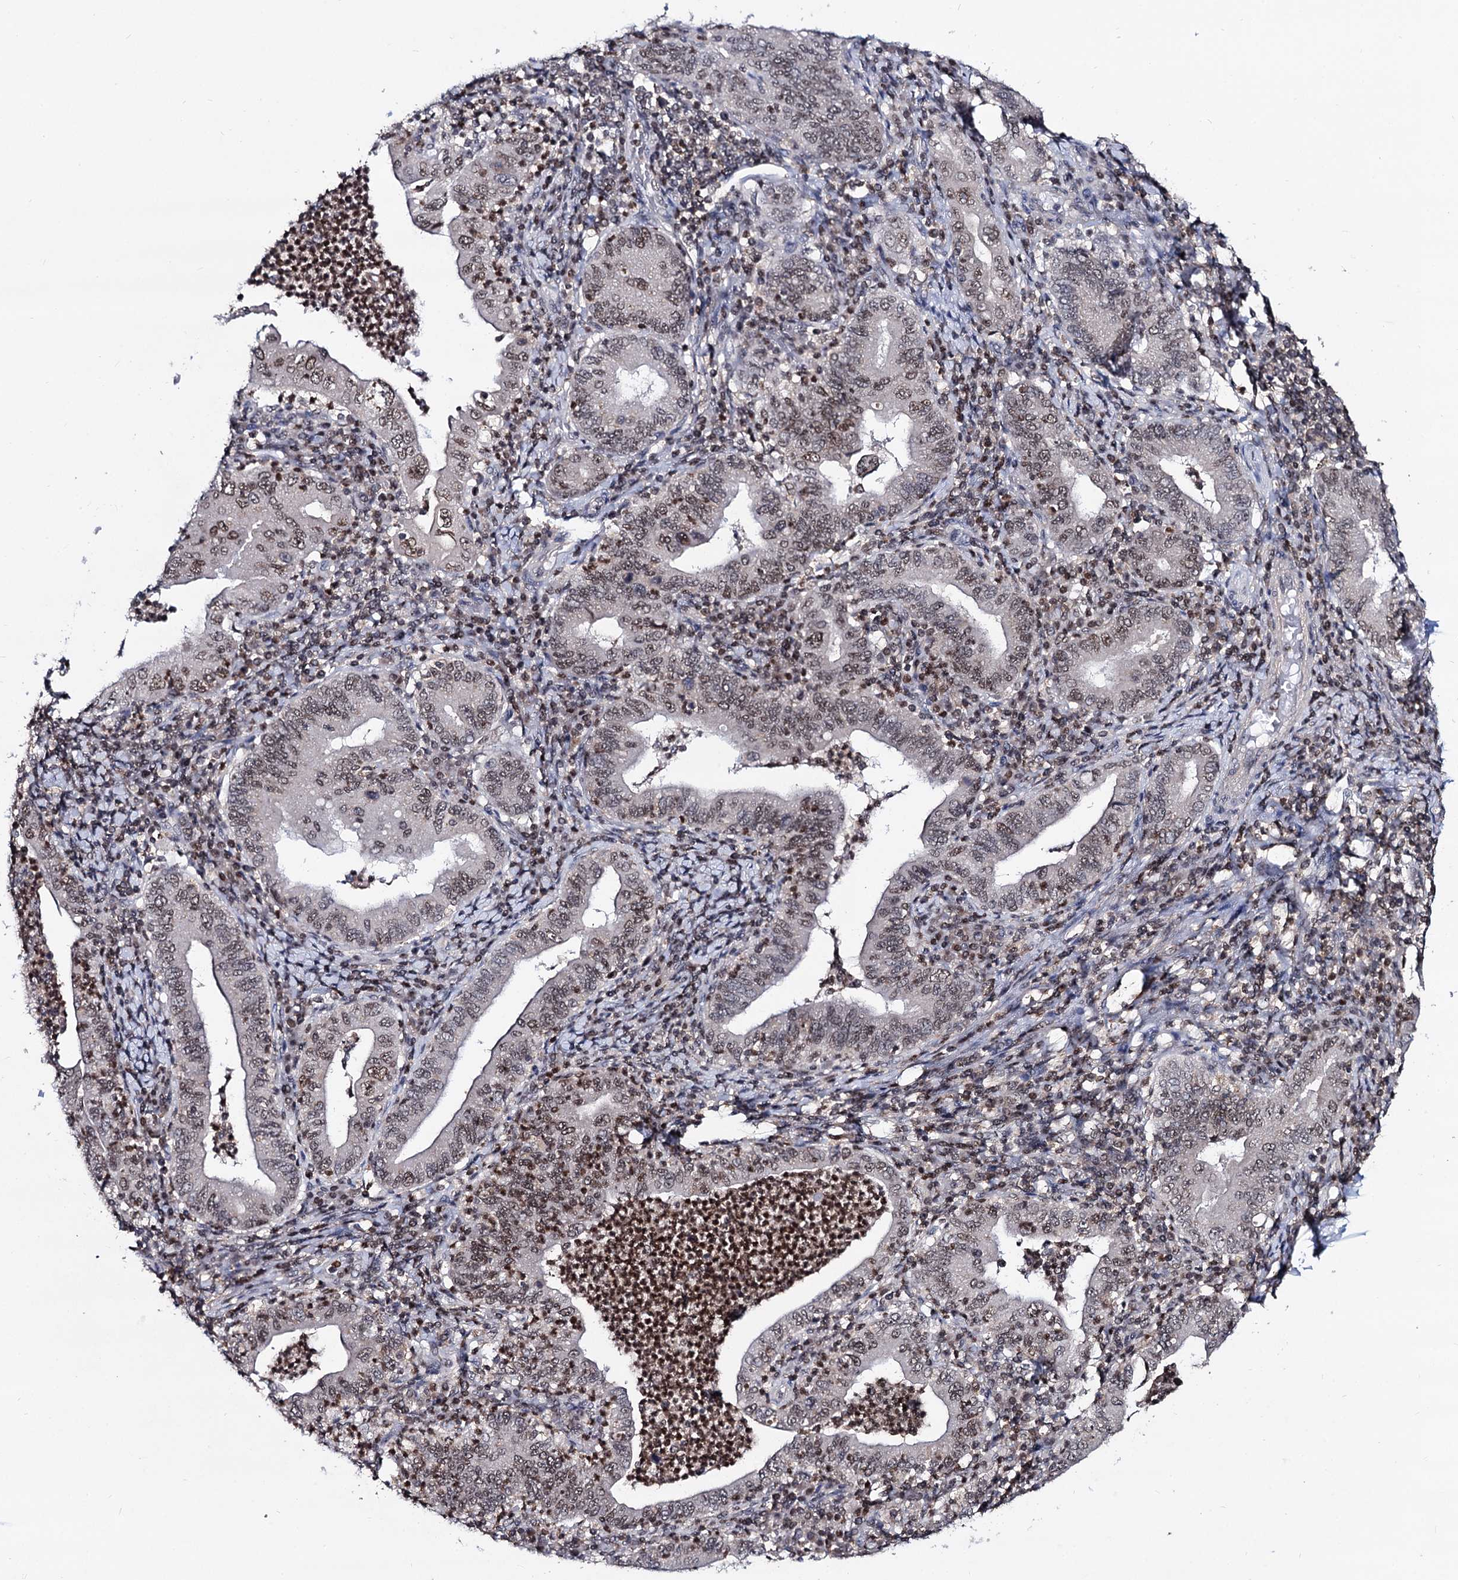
{"staining": {"intensity": "moderate", "quantity": ">75%", "location": "nuclear"}, "tissue": "stomach cancer", "cell_type": "Tumor cells", "image_type": "cancer", "snomed": [{"axis": "morphology", "description": "Normal tissue, NOS"}, {"axis": "morphology", "description": "Adenocarcinoma, NOS"}, {"axis": "topography", "description": "Esophagus"}, {"axis": "topography", "description": "Stomach, upper"}, {"axis": "topography", "description": "Peripheral nerve tissue"}], "caption": "IHC staining of stomach cancer, which exhibits medium levels of moderate nuclear staining in approximately >75% of tumor cells indicating moderate nuclear protein expression. The staining was performed using DAB (brown) for protein detection and nuclei were counterstained in hematoxylin (blue).", "gene": "SMCHD1", "patient": {"sex": "male", "age": 62}}